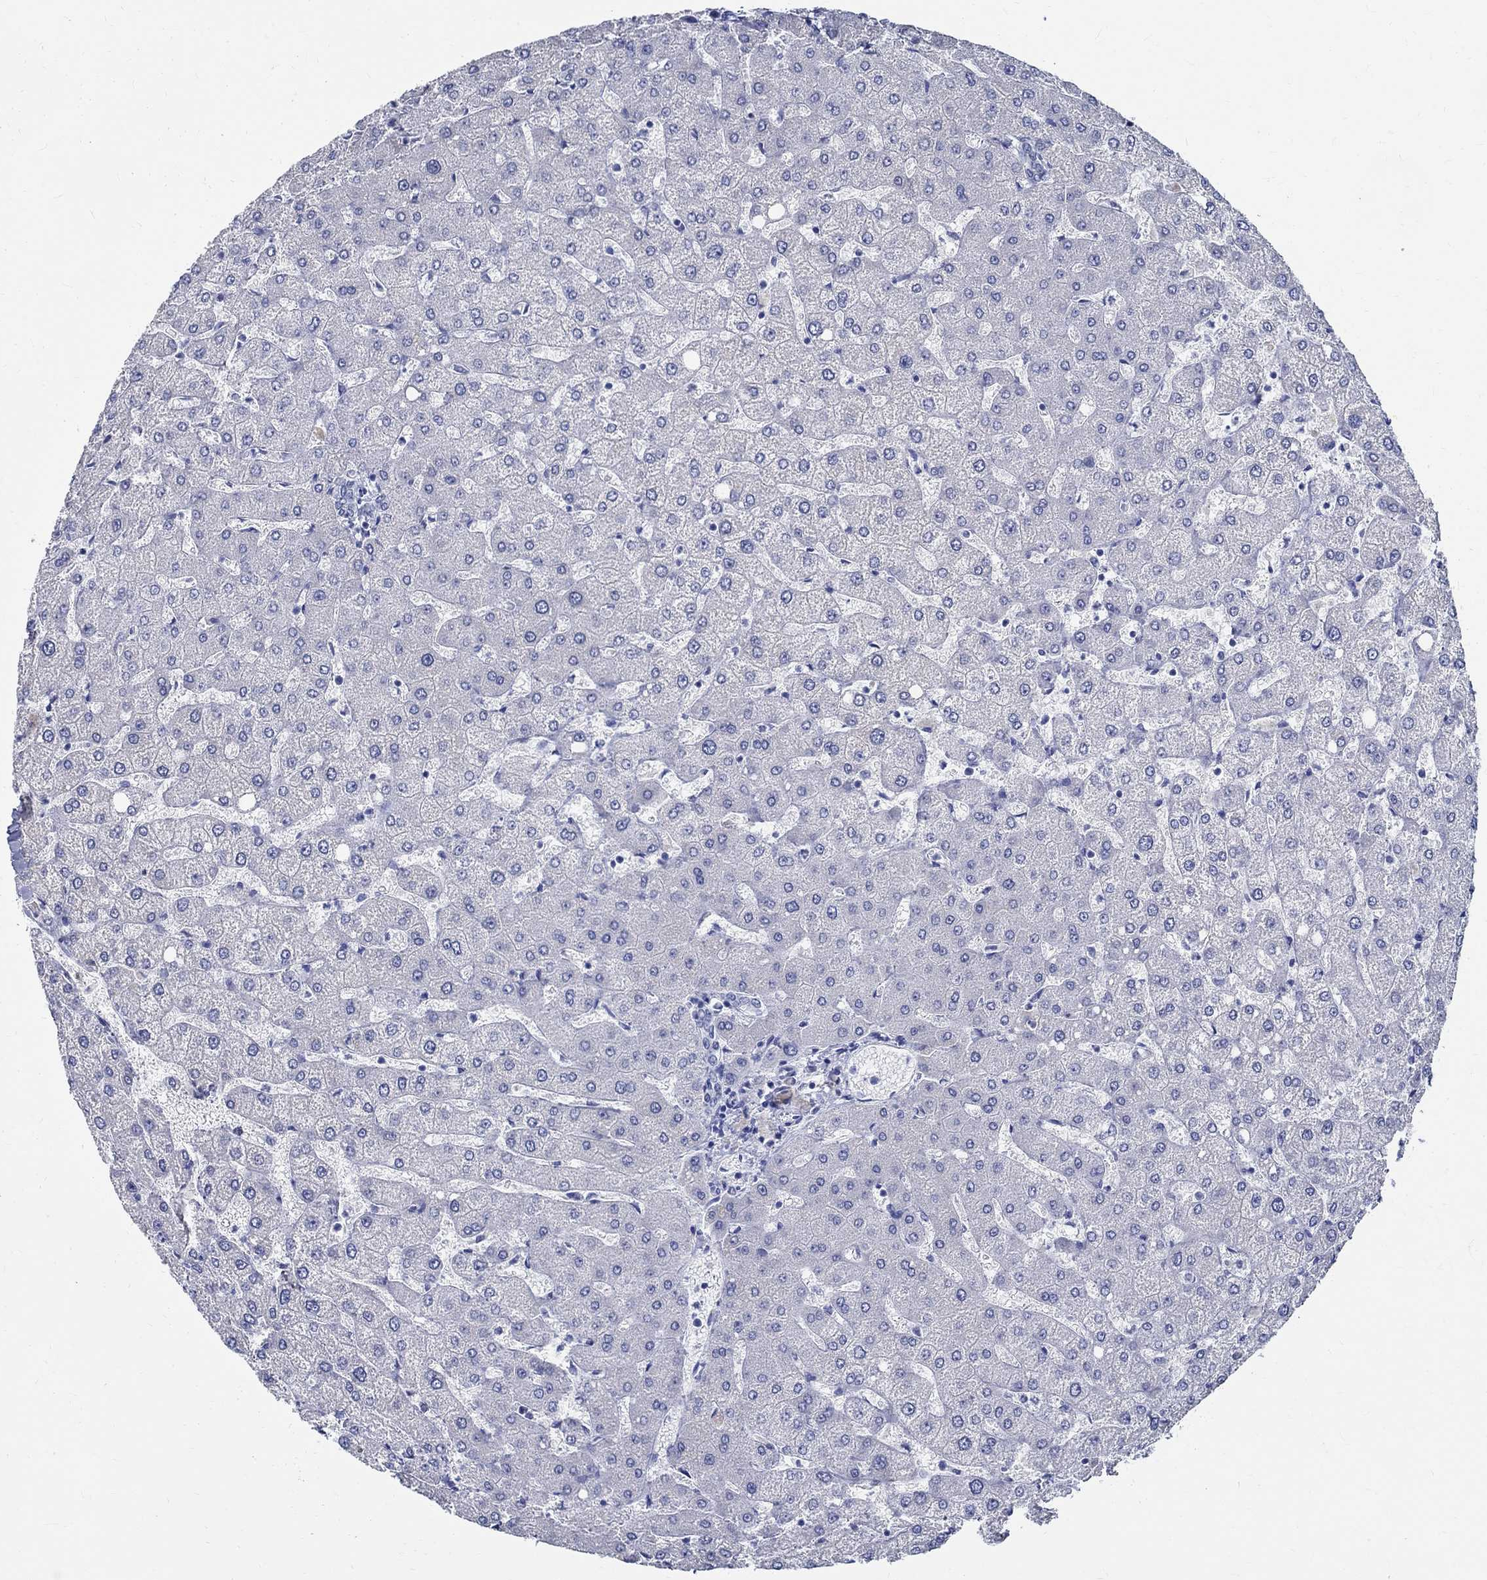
{"staining": {"intensity": "negative", "quantity": "none", "location": "none"}, "tissue": "liver", "cell_type": "Cholangiocytes", "image_type": "normal", "snomed": [{"axis": "morphology", "description": "Normal tissue, NOS"}, {"axis": "topography", "description": "Liver"}], "caption": "A high-resolution photomicrograph shows immunohistochemistry staining of normal liver, which demonstrates no significant positivity in cholangiocytes.", "gene": "TSPAN16", "patient": {"sex": "female", "age": 54}}